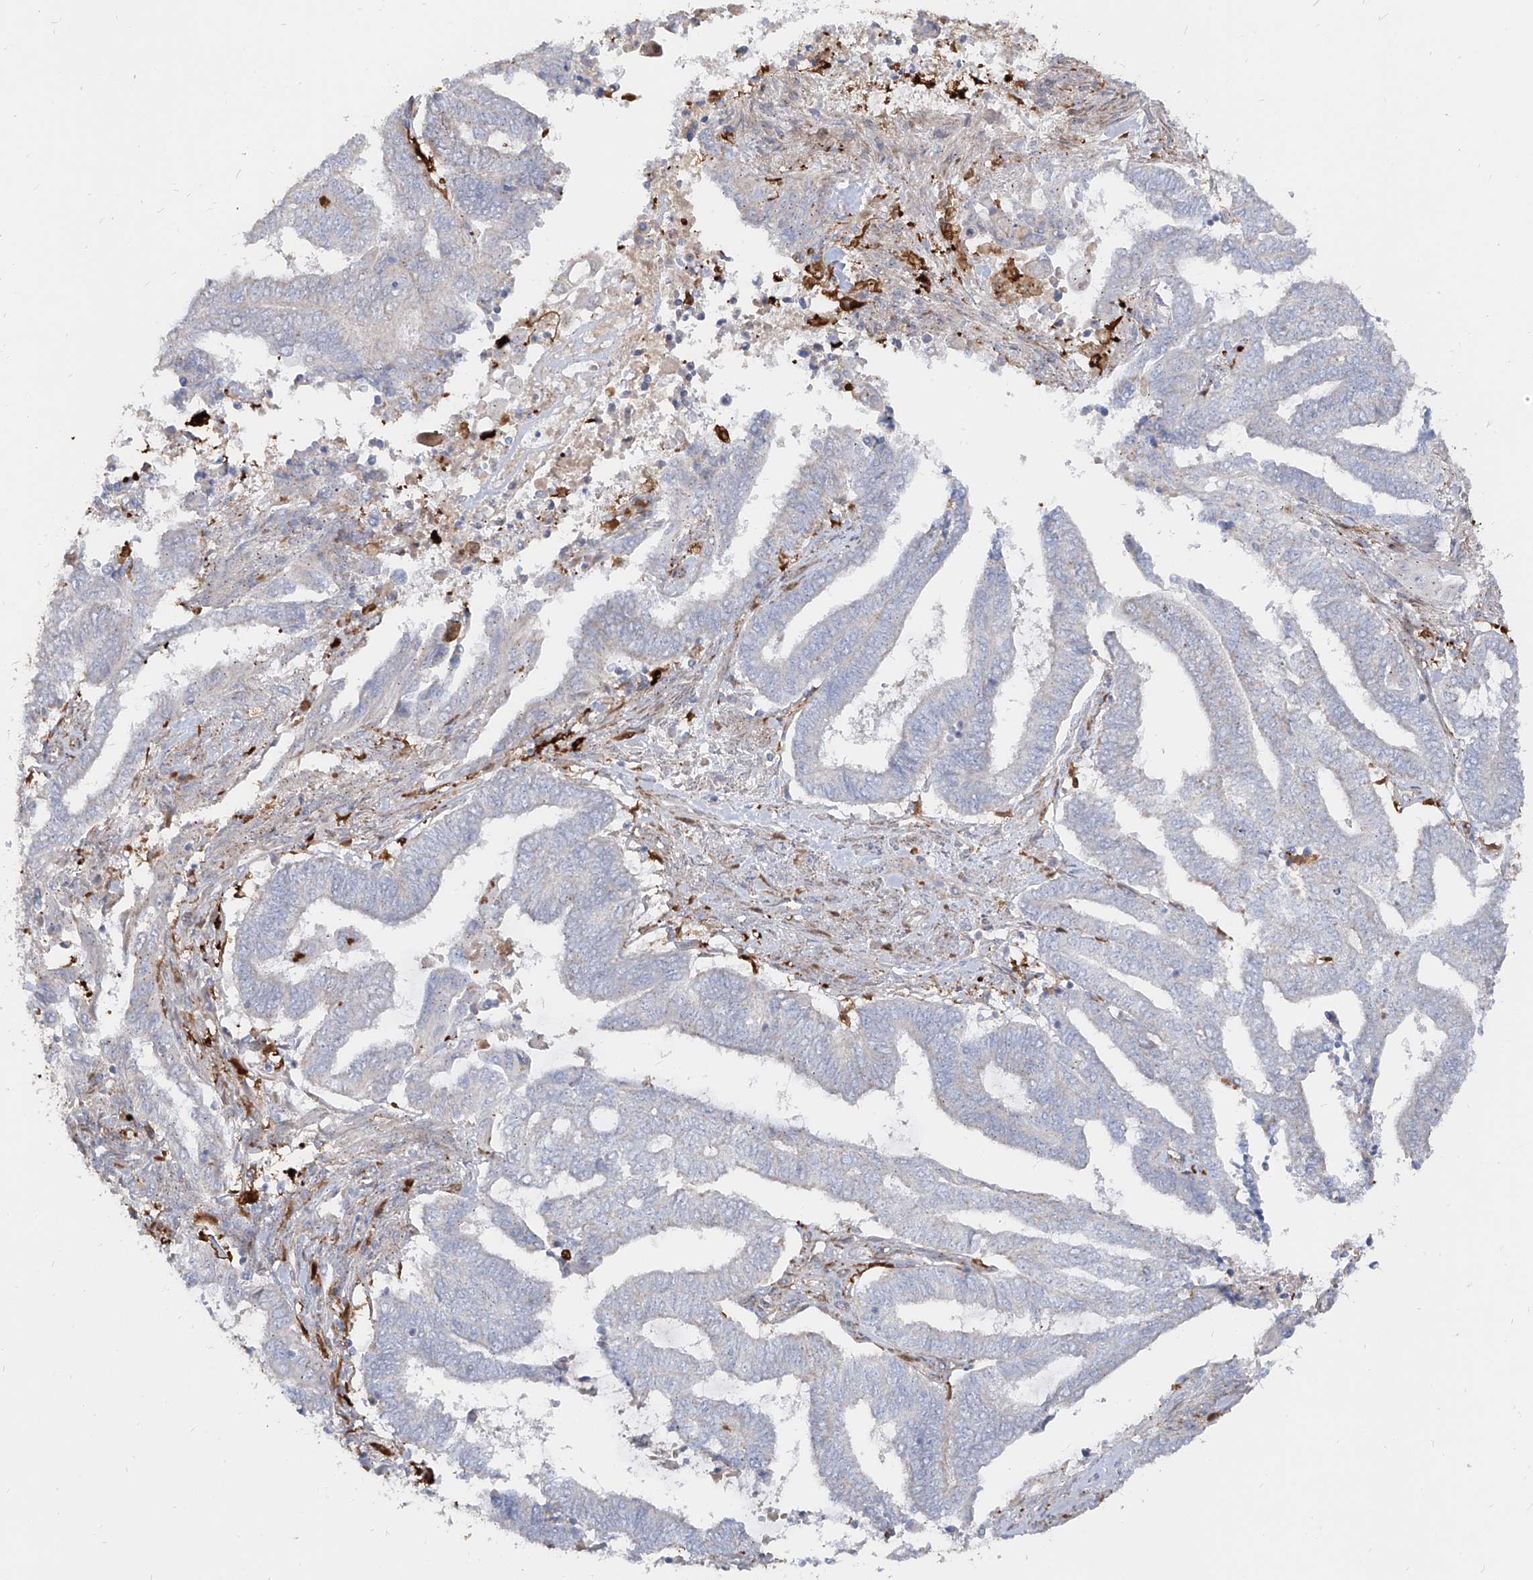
{"staining": {"intensity": "negative", "quantity": "none", "location": "none"}, "tissue": "endometrial cancer", "cell_type": "Tumor cells", "image_type": "cancer", "snomed": [{"axis": "morphology", "description": "Adenocarcinoma, NOS"}, {"axis": "topography", "description": "Uterus"}, {"axis": "topography", "description": "Endometrium"}], "caption": "Immunohistochemistry (IHC) of endometrial cancer (adenocarcinoma) reveals no staining in tumor cells.", "gene": "KYNU", "patient": {"sex": "female", "age": 70}}